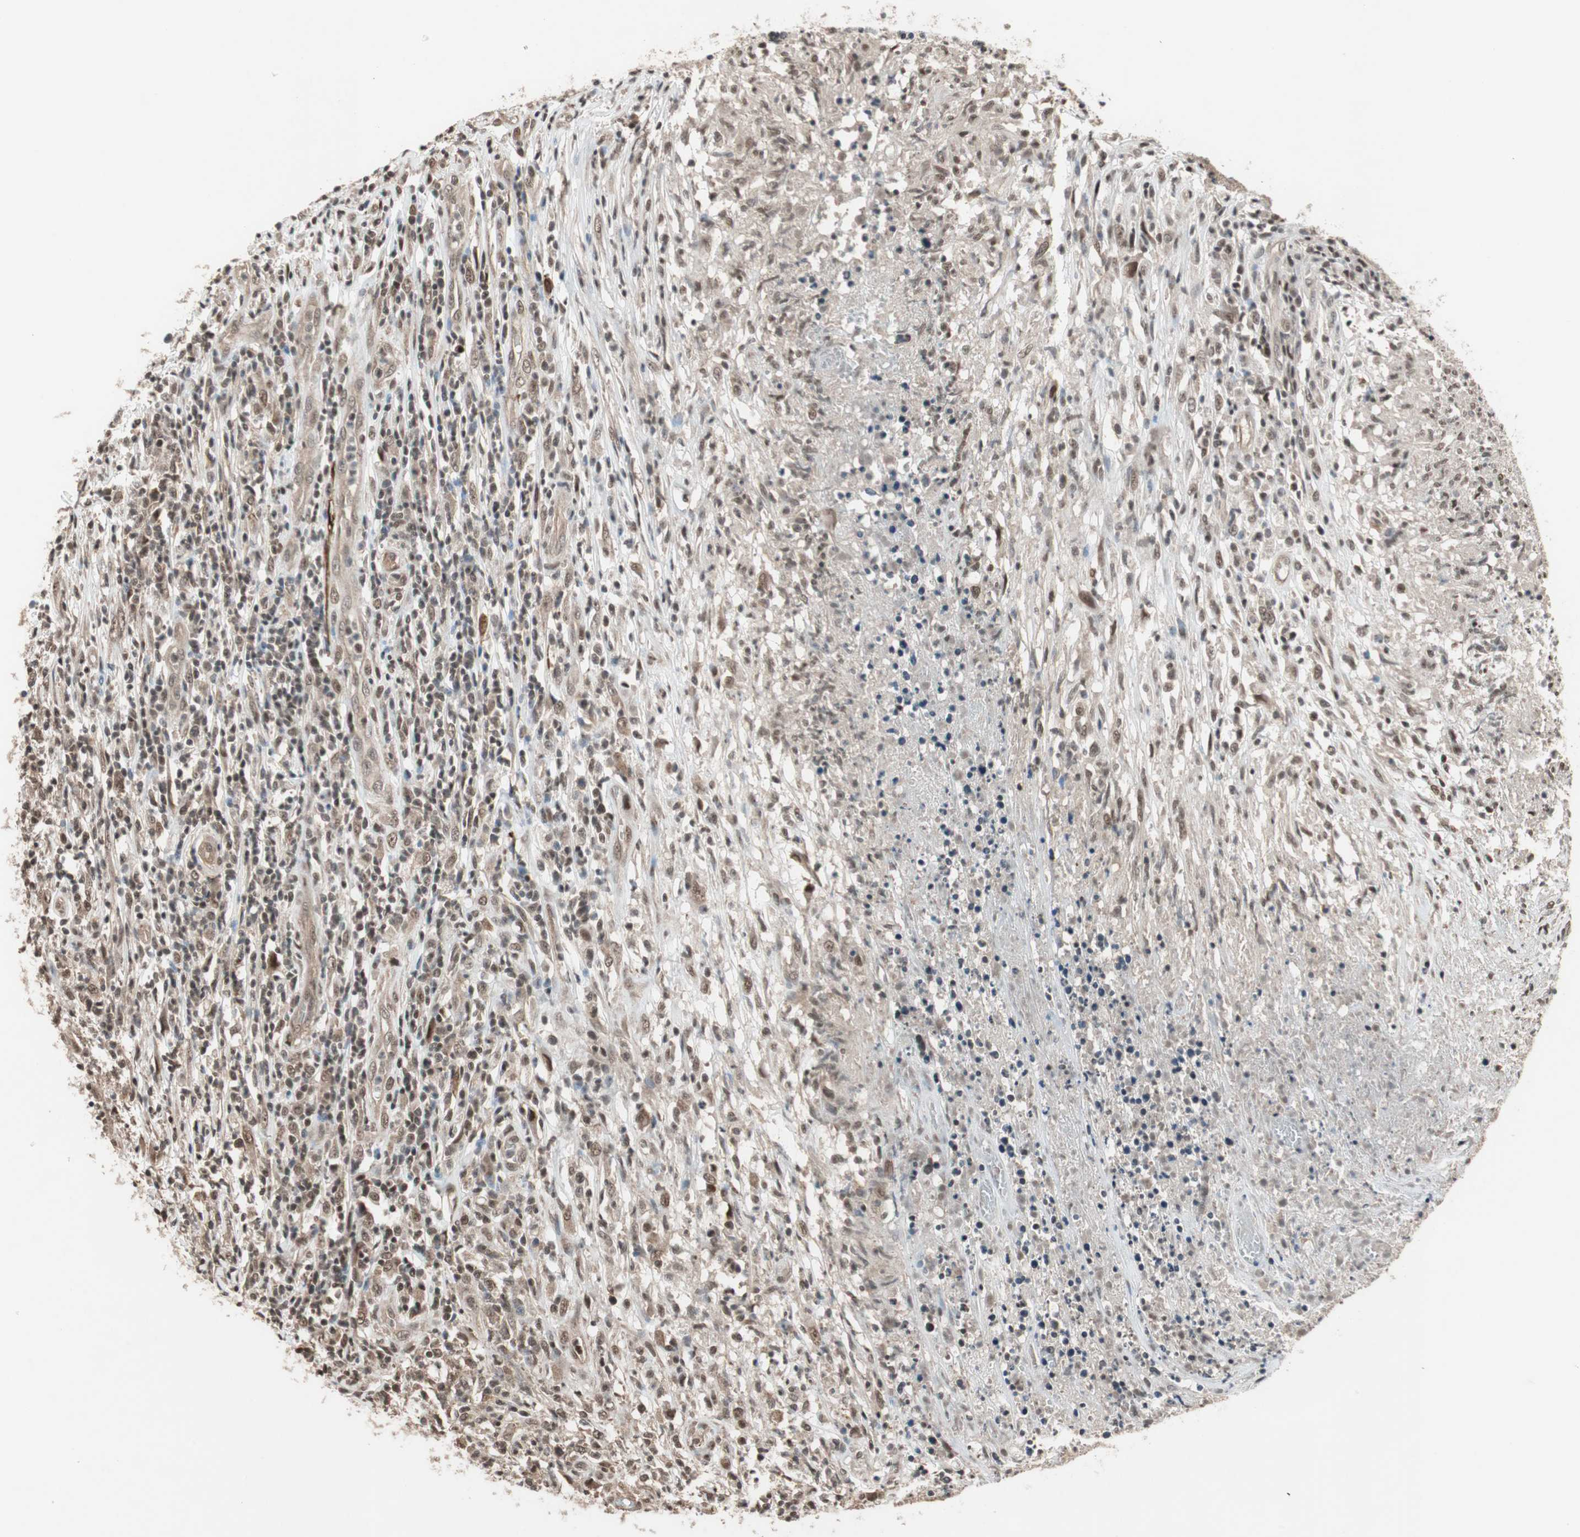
{"staining": {"intensity": "weak", "quantity": "25%-75%", "location": "cytoplasmic/membranous,nuclear"}, "tissue": "lymphoma", "cell_type": "Tumor cells", "image_type": "cancer", "snomed": [{"axis": "morphology", "description": "Malignant lymphoma, non-Hodgkin's type, High grade"}, {"axis": "topography", "description": "Lymph node"}], "caption": "This histopathology image shows lymphoma stained with IHC to label a protein in brown. The cytoplasmic/membranous and nuclear of tumor cells show weak positivity for the protein. Nuclei are counter-stained blue.", "gene": "DRAP1", "patient": {"sex": "female", "age": 84}}